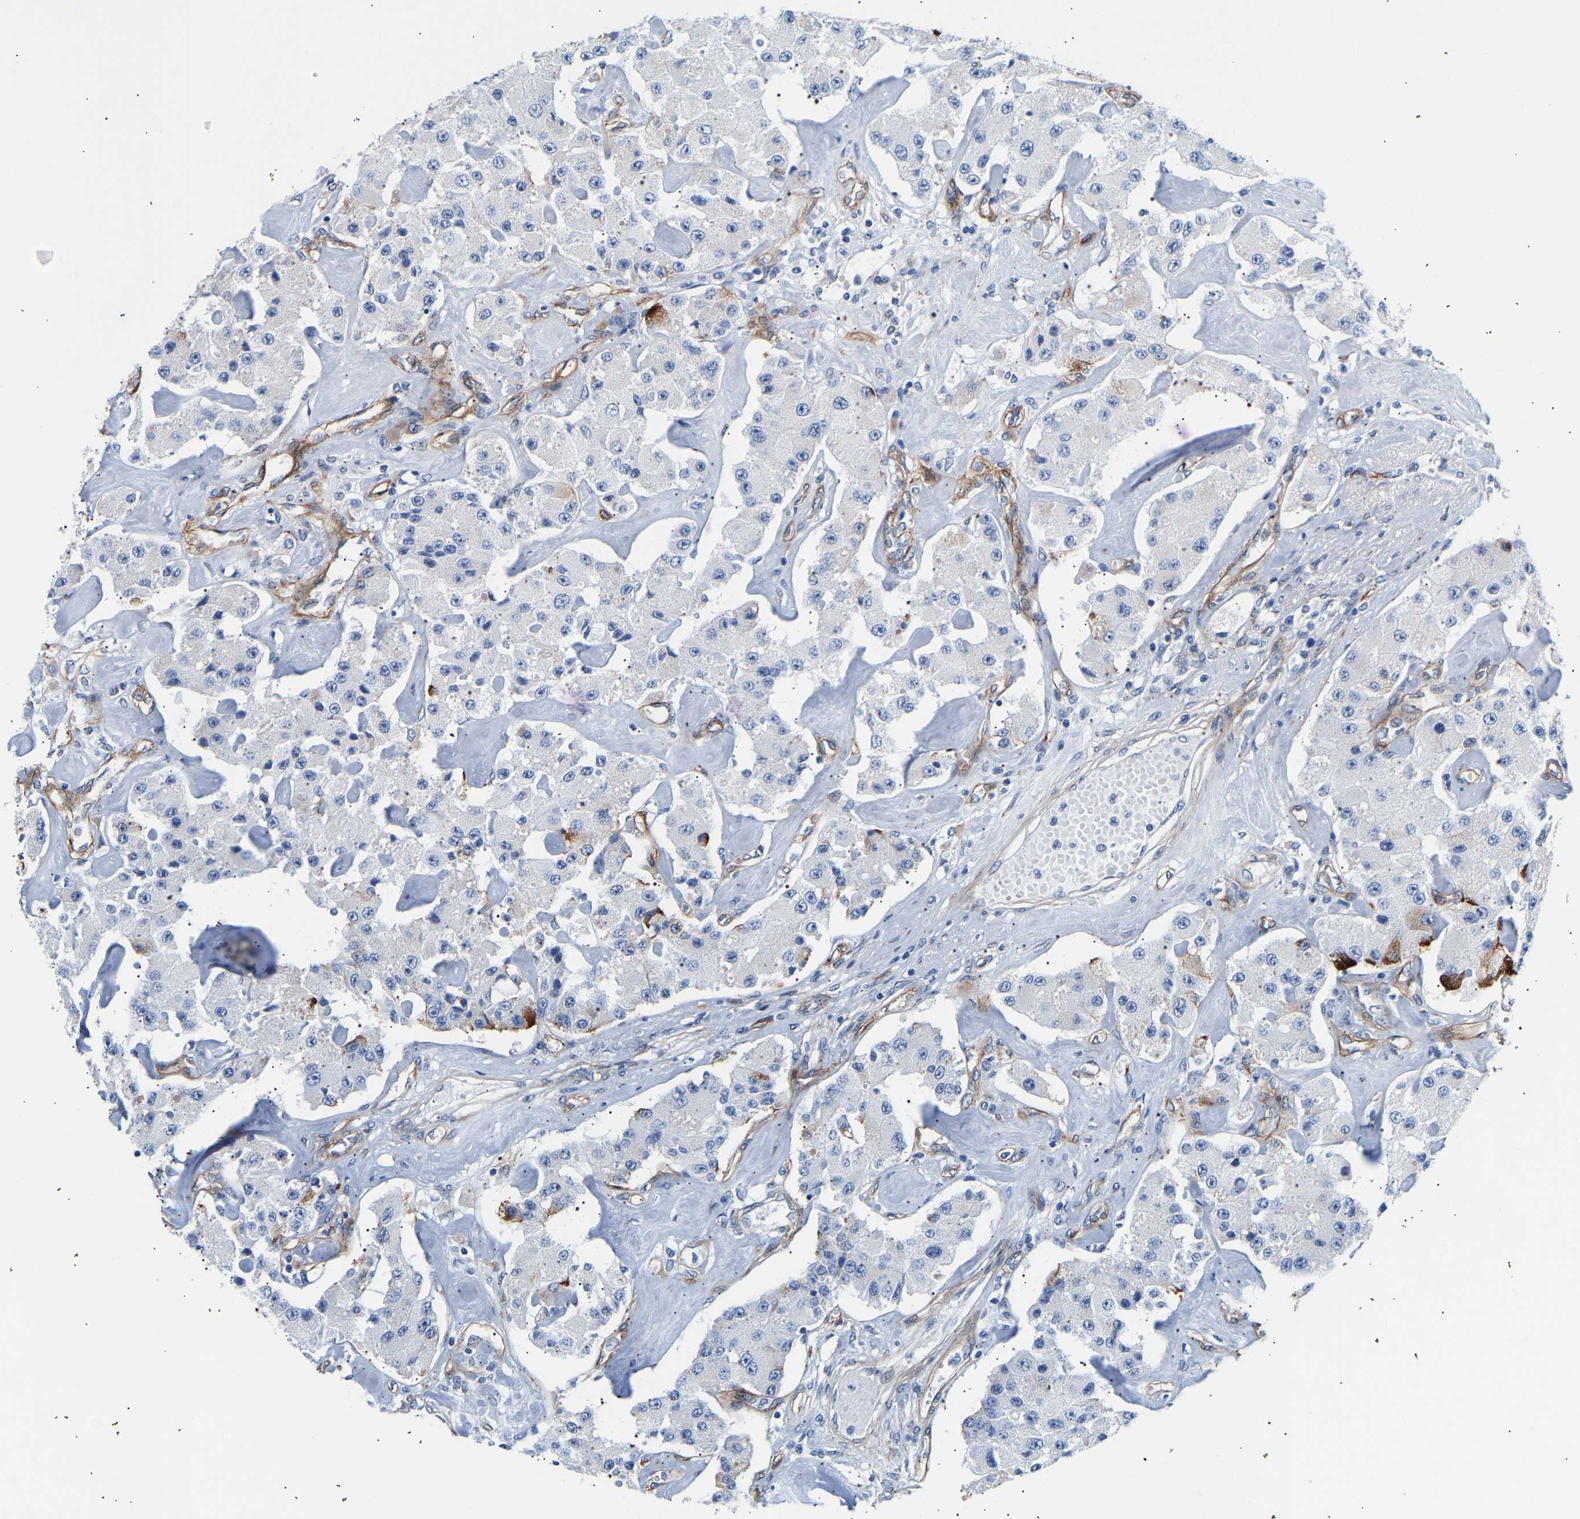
{"staining": {"intensity": "negative", "quantity": "none", "location": "none"}, "tissue": "carcinoid", "cell_type": "Tumor cells", "image_type": "cancer", "snomed": [{"axis": "morphology", "description": "Carcinoid, malignant, NOS"}, {"axis": "topography", "description": "Pancreas"}], "caption": "This is a photomicrograph of IHC staining of malignant carcinoid, which shows no staining in tumor cells.", "gene": "IGFBP7", "patient": {"sex": "male", "age": 41}}